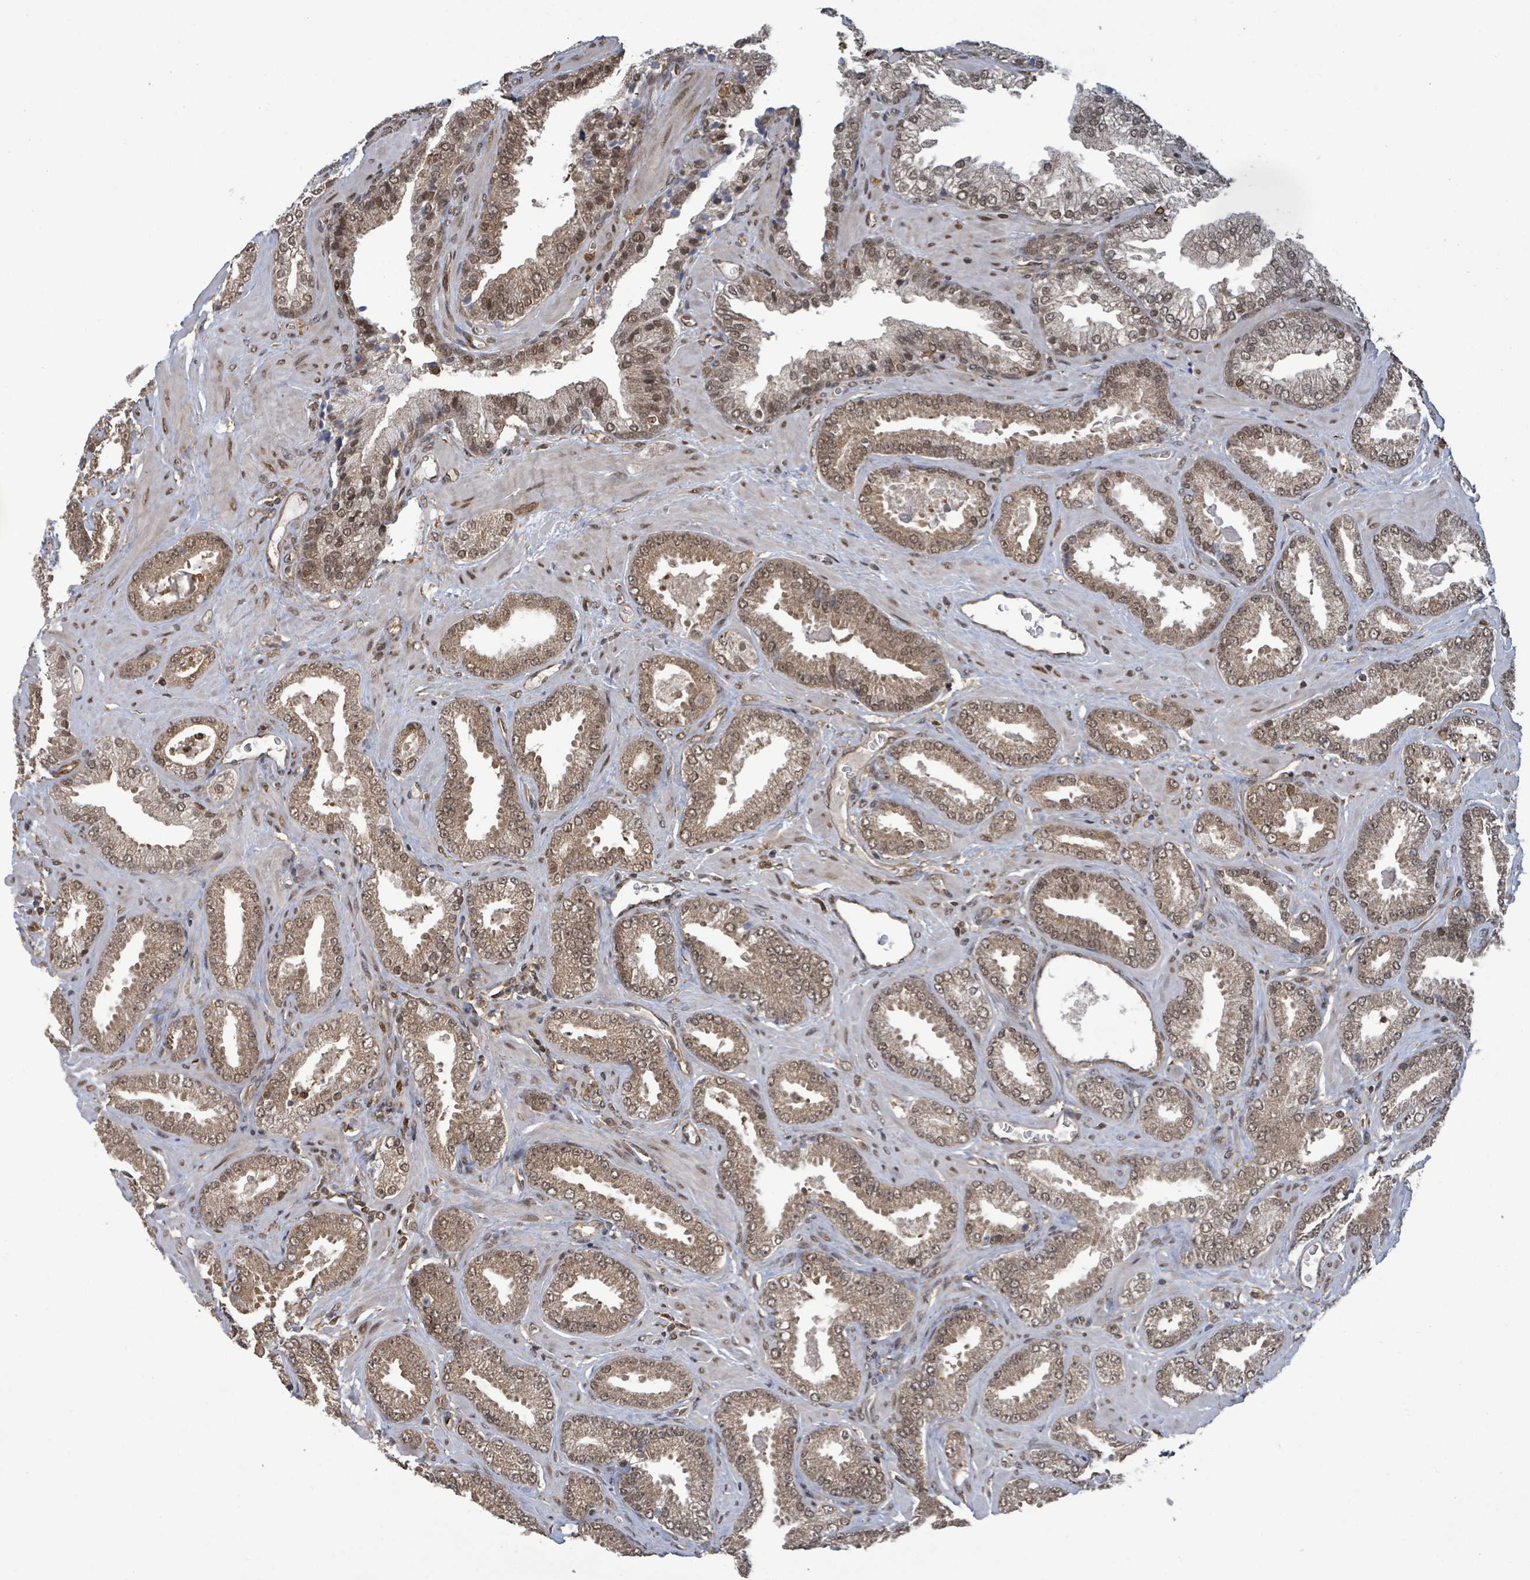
{"staining": {"intensity": "moderate", "quantity": ">75%", "location": "cytoplasmic/membranous,nuclear"}, "tissue": "prostate cancer", "cell_type": "Tumor cells", "image_type": "cancer", "snomed": [{"axis": "morphology", "description": "Adenocarcinoma, Low grade"}, {"axis": "topography", "description": "Prostate"}], "caption": "The photomicrograph exhibits staining of prostate cancer, revealing moderate cytoplasmic/membranous and nuclear protein expression (brown color) within tumor cells.", "gene": "KLC1", "patient": {"sex": "male", "age": 62}}